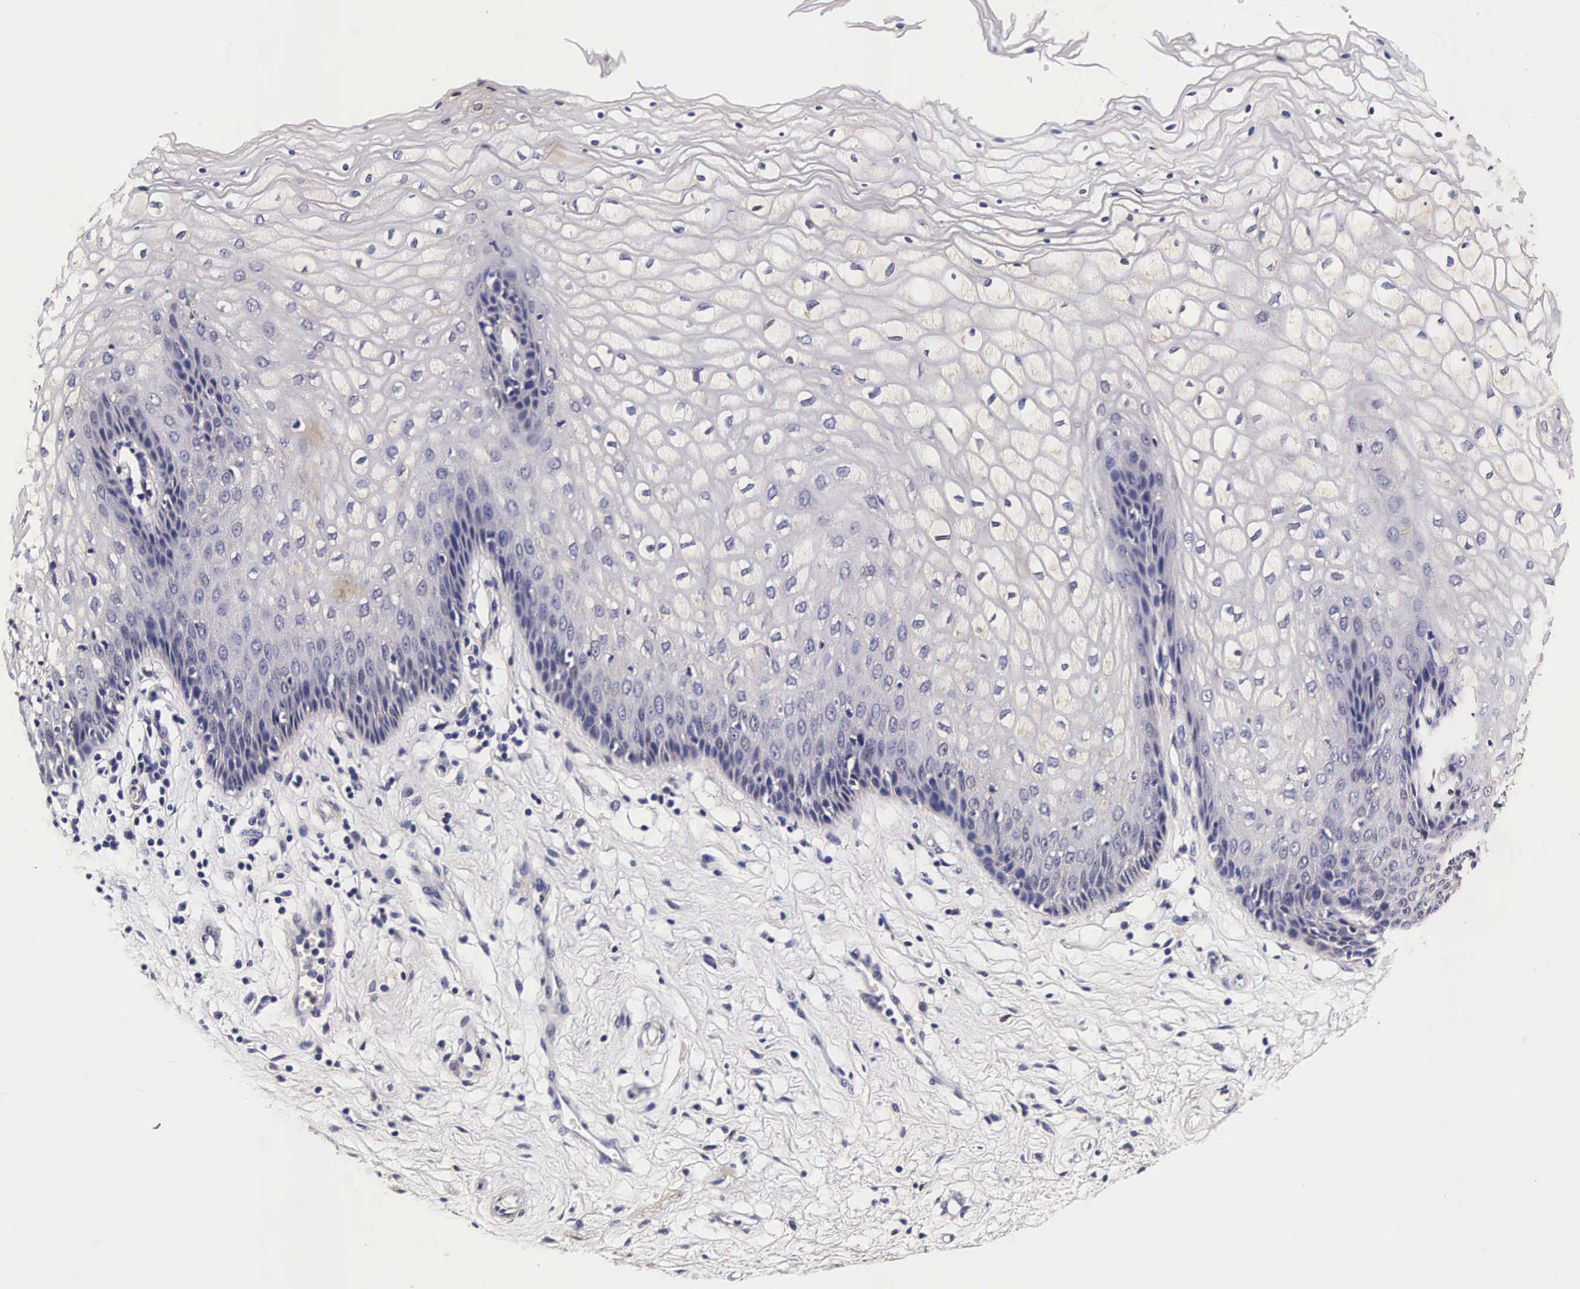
{"staining": {"intensity": "weak", "quantity": "<25%", "location": "cytoplasmic/membranous,nuclear"}, "tissue": "vagina", "cell_type": "Squamous epithelial cells", "image_type": "normal", "snomed": [{"axis": "morphology", "description": "Normal tissue, NOS"}, {"axis": "topography", "description": "Vagina"}], "caption": "Immunohistochemistry of normal human vagina shows no staining in squamous epithelial cells.", "gene": "TECPR2", "patient": {"sex": "female", "age": 34}}